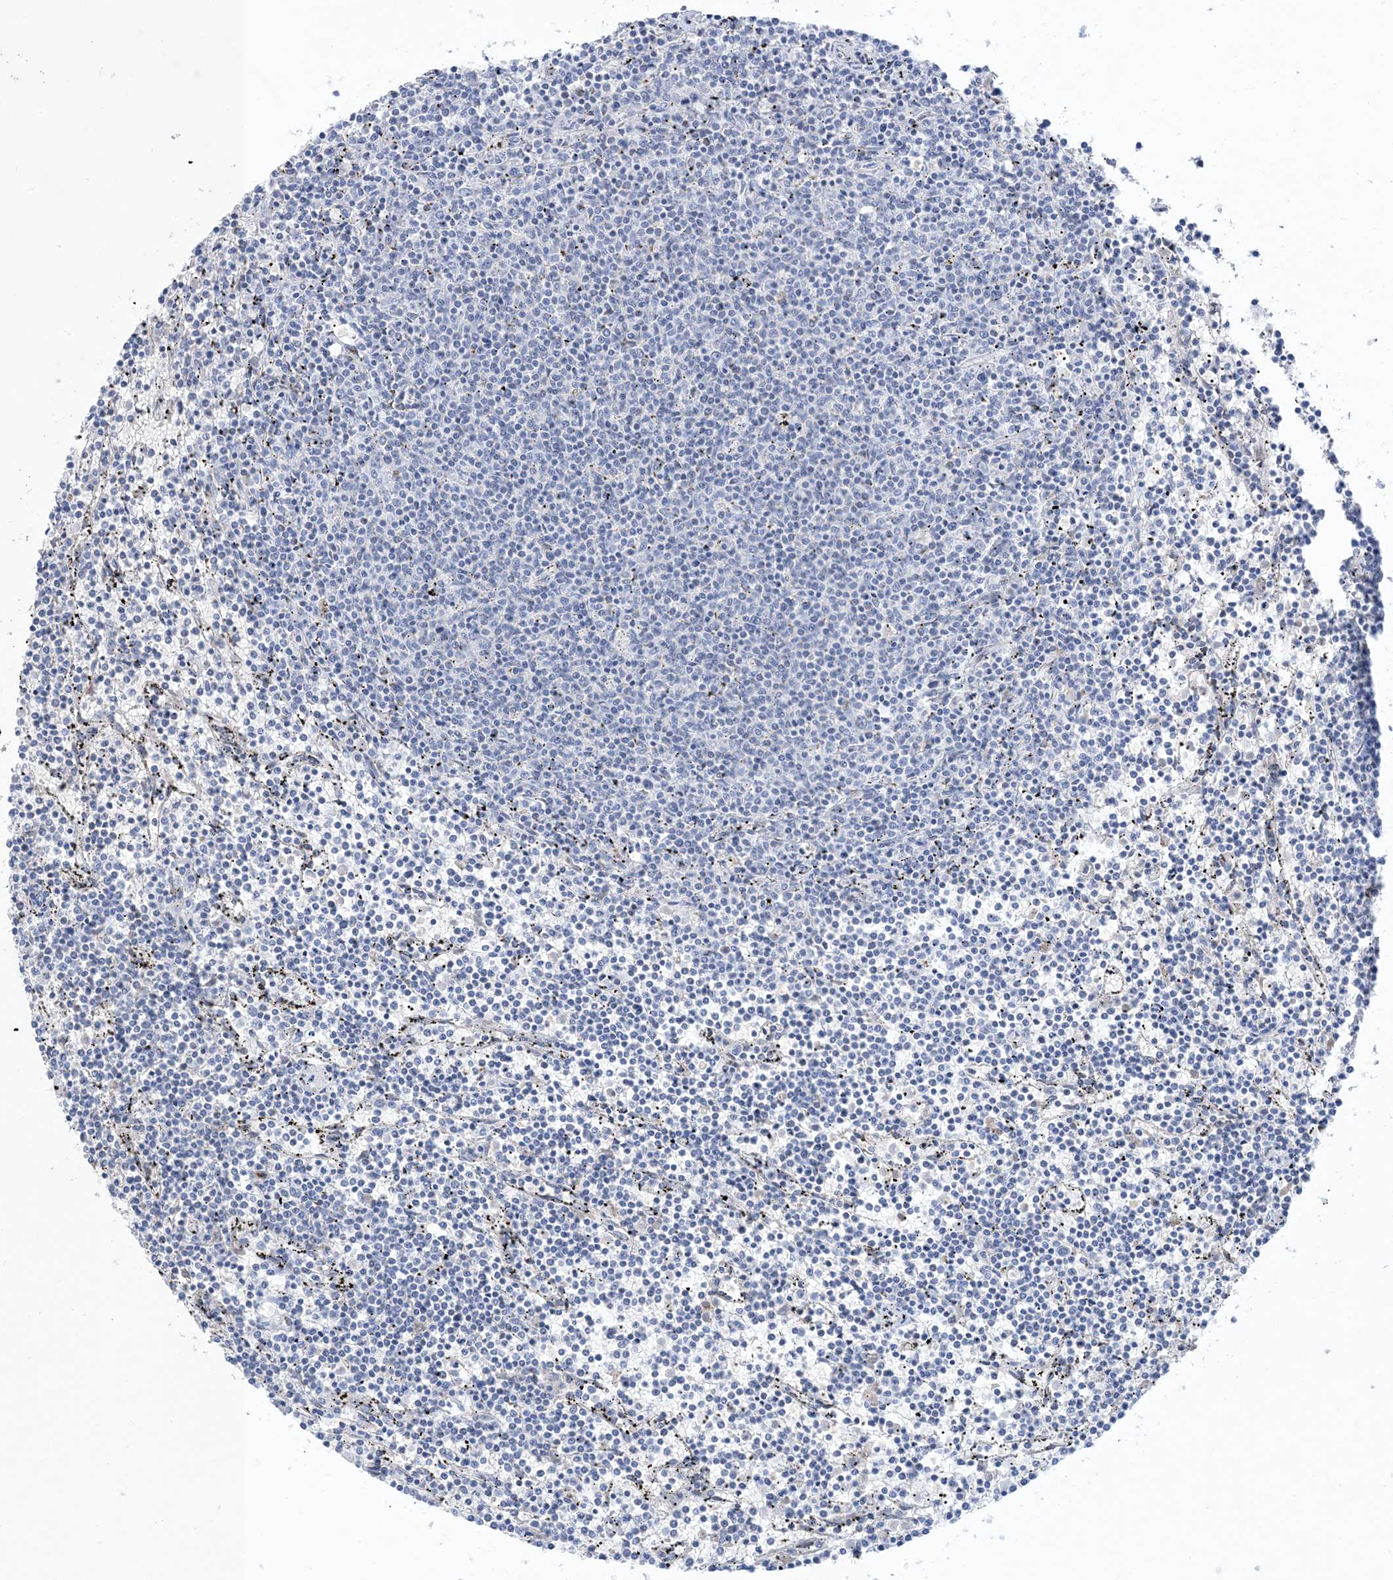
{"staining": {"intensity": "negative", "quantity": "none", "location": "none"}, "tissue": "lymphoma", "cell_type": "Tumor cells", "image_type": "cancer", "snomed": [{"axis": "morphology", "description": "Malignant lymphoma, non-Hodgkin's type, Low grade"}, {"axis": "topography", "description": "Spleen"}], "caption": "Tumor cells are negative for brown protein staining in malignant lymphoma, non-Hodgkin's type (low-grade). Brightfield microscopy of IHC stained with DAB (3,3'-diaminobenzidine) (brown) and hematoxylin (blue), captured at high magnification.", "gene": "XIRP2", "patient": {"sex": "female", "age": 50}}